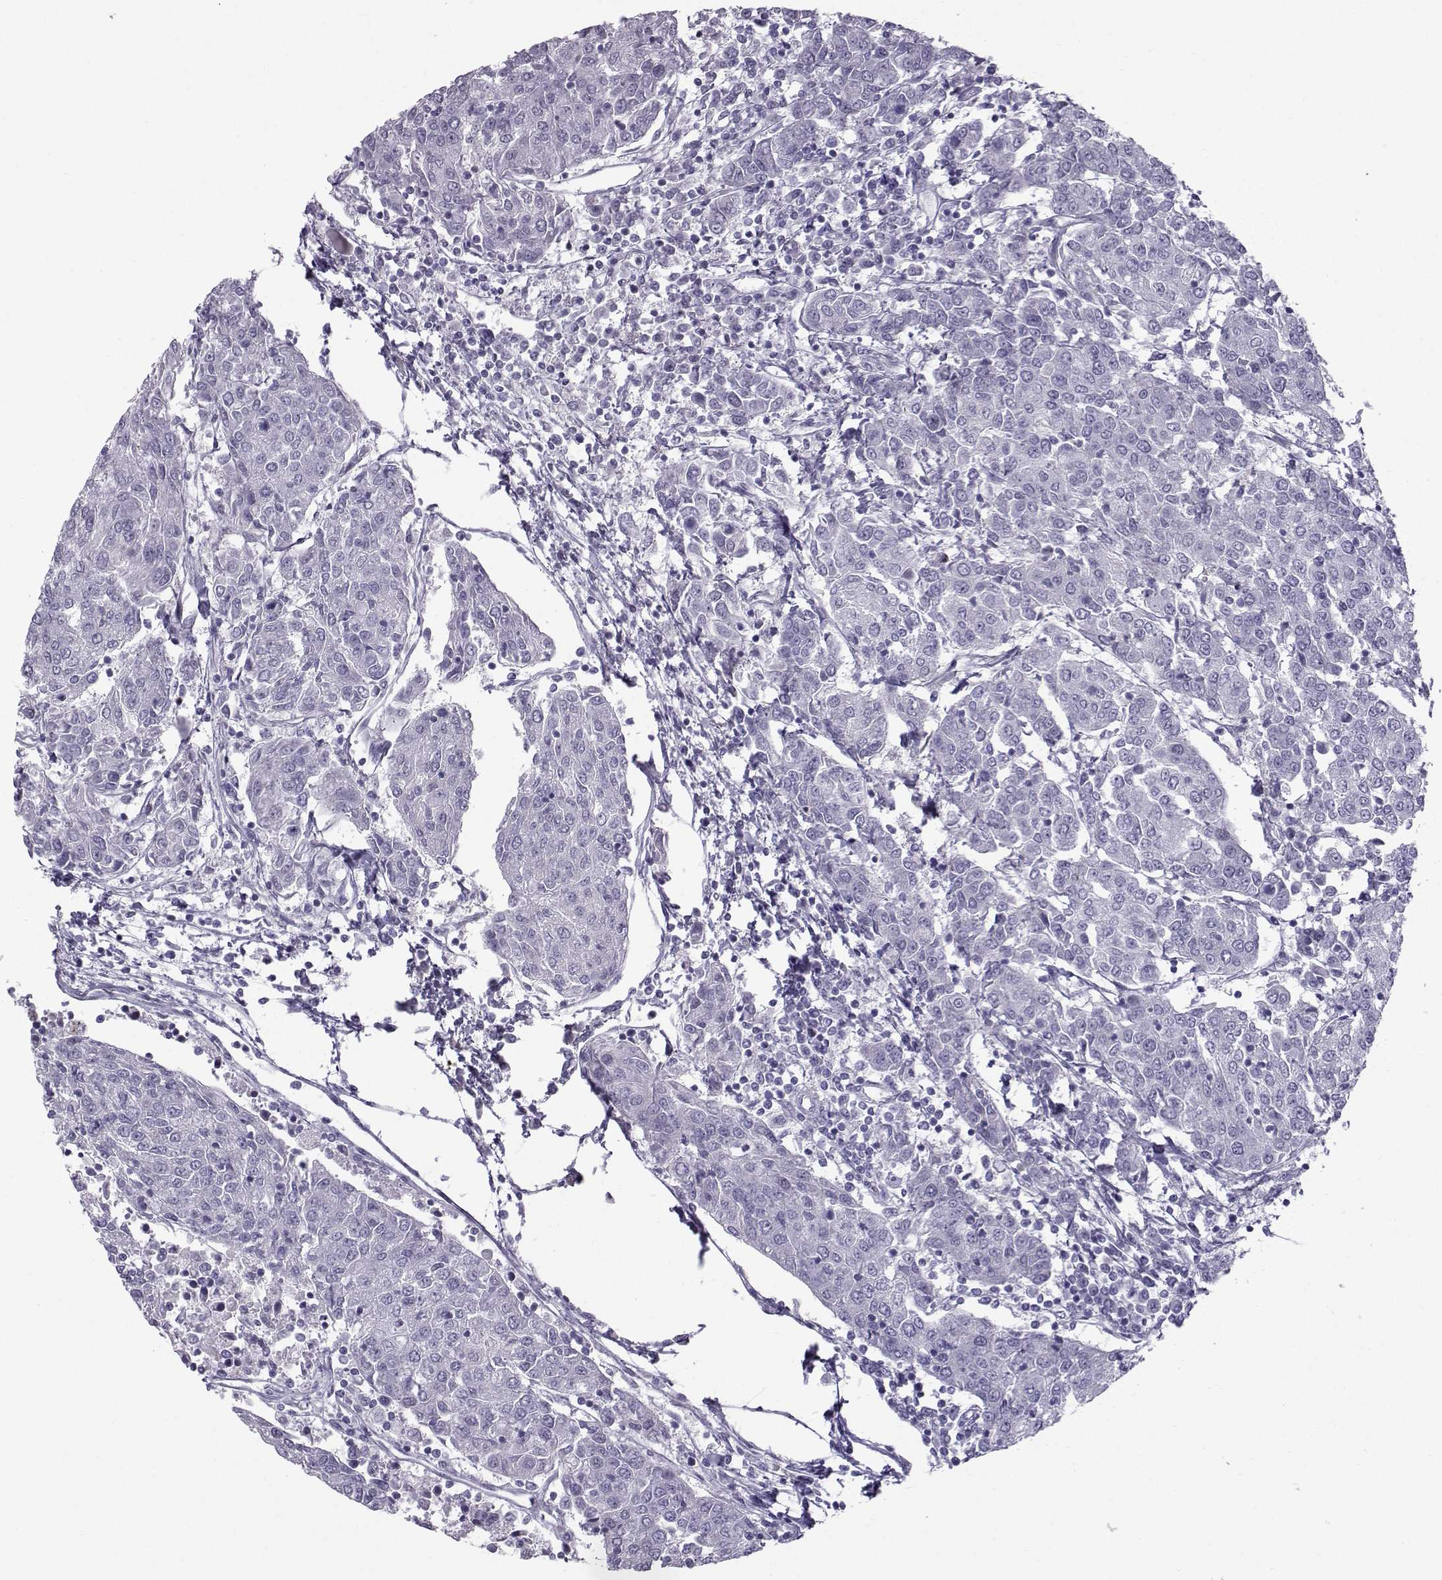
{"staining": {"intensity": "negative", "quantity": "none", "location": "none"}, "tissue": "urothelial cancer", "cell_type": "Tumor cells", "image_type": "cancer", "snomed": [{"axis": "morphology", "description": "Urothelial carcinoma, High grade"}, {"axis": "topography", "description": "Urinary bladder"}], "caption": "This is an immunohistochemistry micrograph of human urothelial cancer. There is no staining in tumor cells.", "gene": "DMRT3", "patient": {"sex": "female", "age": 85}}